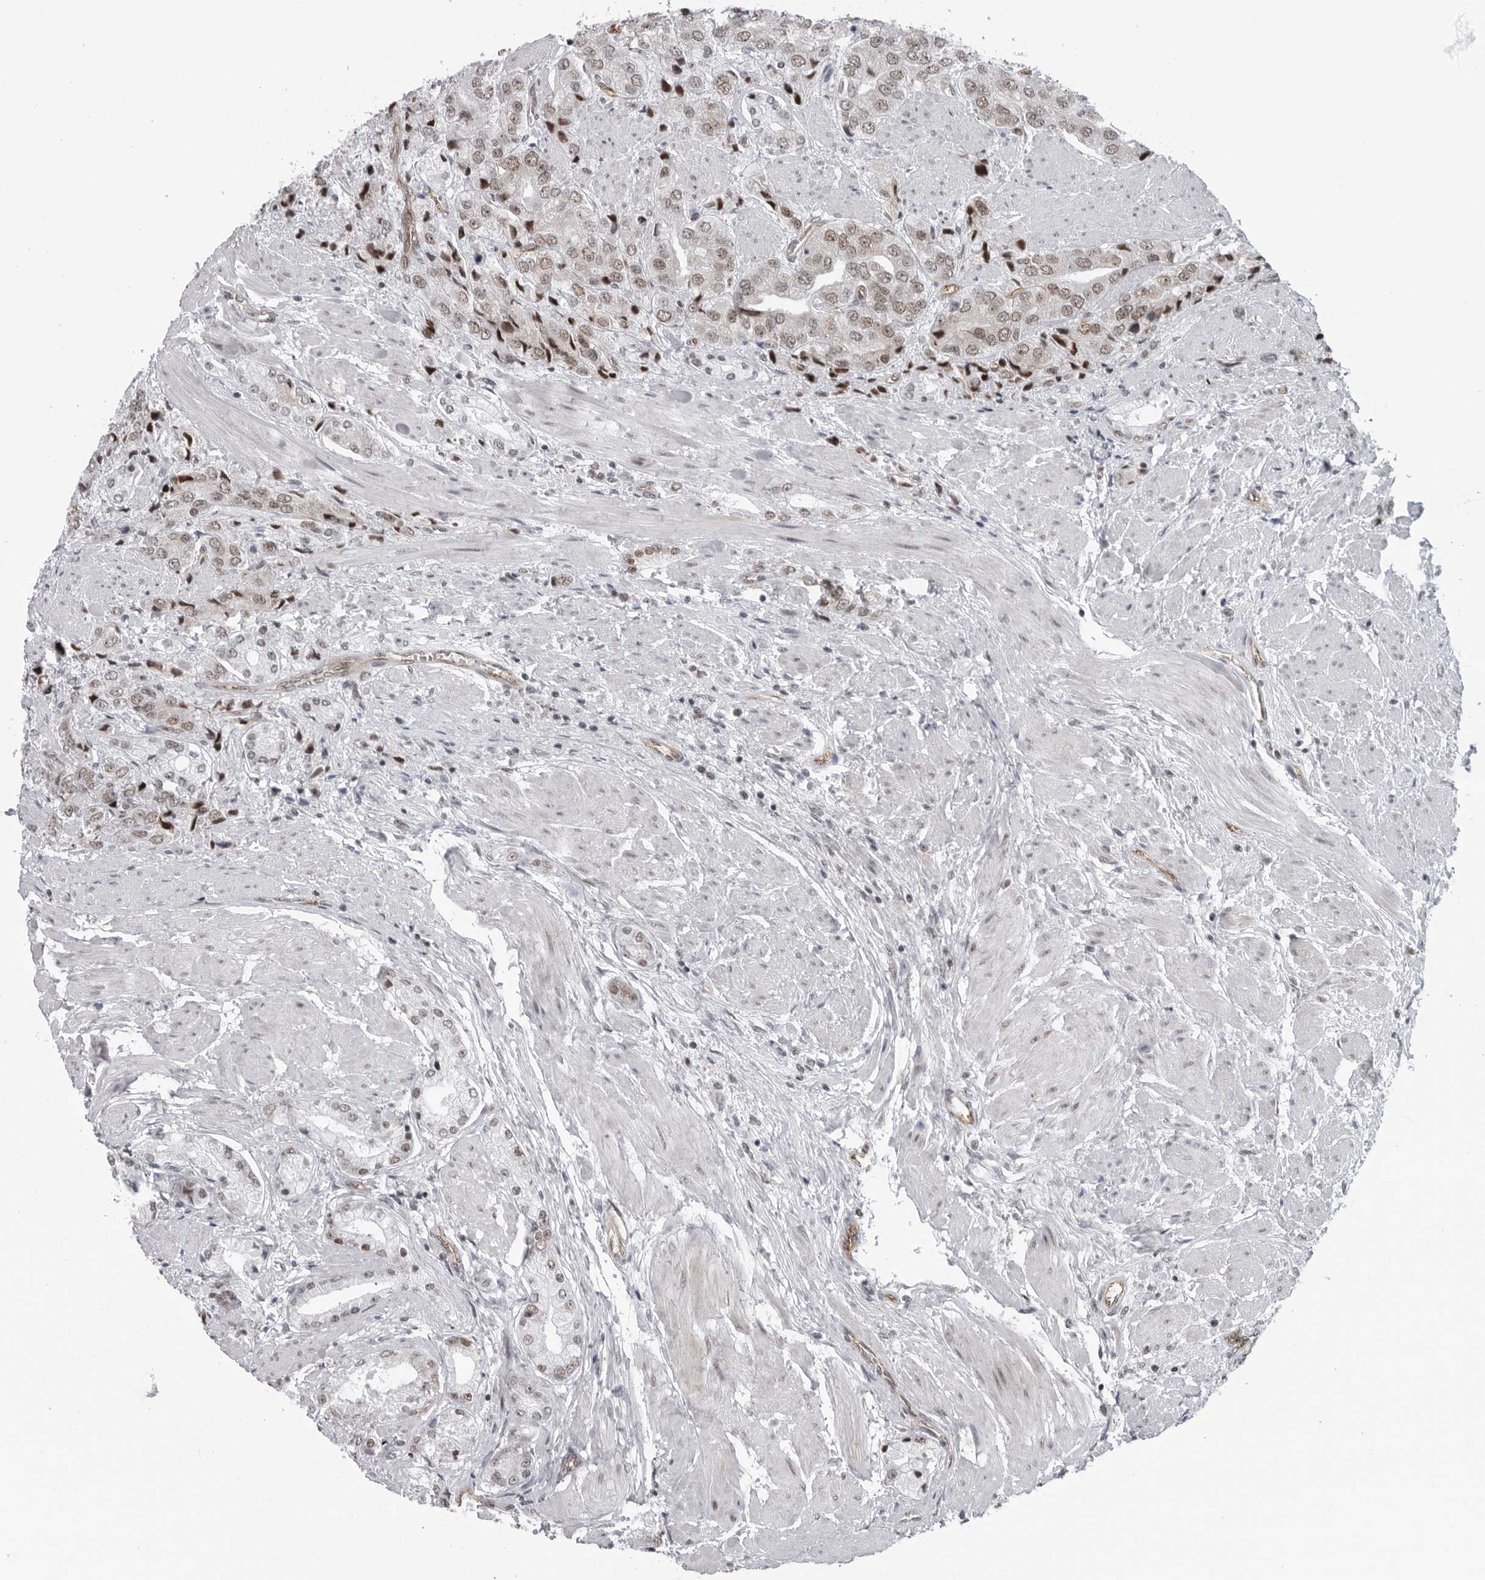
{"staining": {"intensity": "weak", "quantity": "25%-75%", "location": "nuclear"}, "tissue": "prostate cancer", "cell_type": "Tumor cells", "image_type": "cancer", "snomed": [{"axis": "morphology", "description": "Adenocarcinoma, High grade"}, {"axis": "topography", "description": "Prostate"}], "caption": "Weak nuclear staining is present in about 25%-75% of tumor cells in prostate high-grade adenocarcinoma.", "gene": "RNF26", "patient": {"sex": "male", "age": 50}}